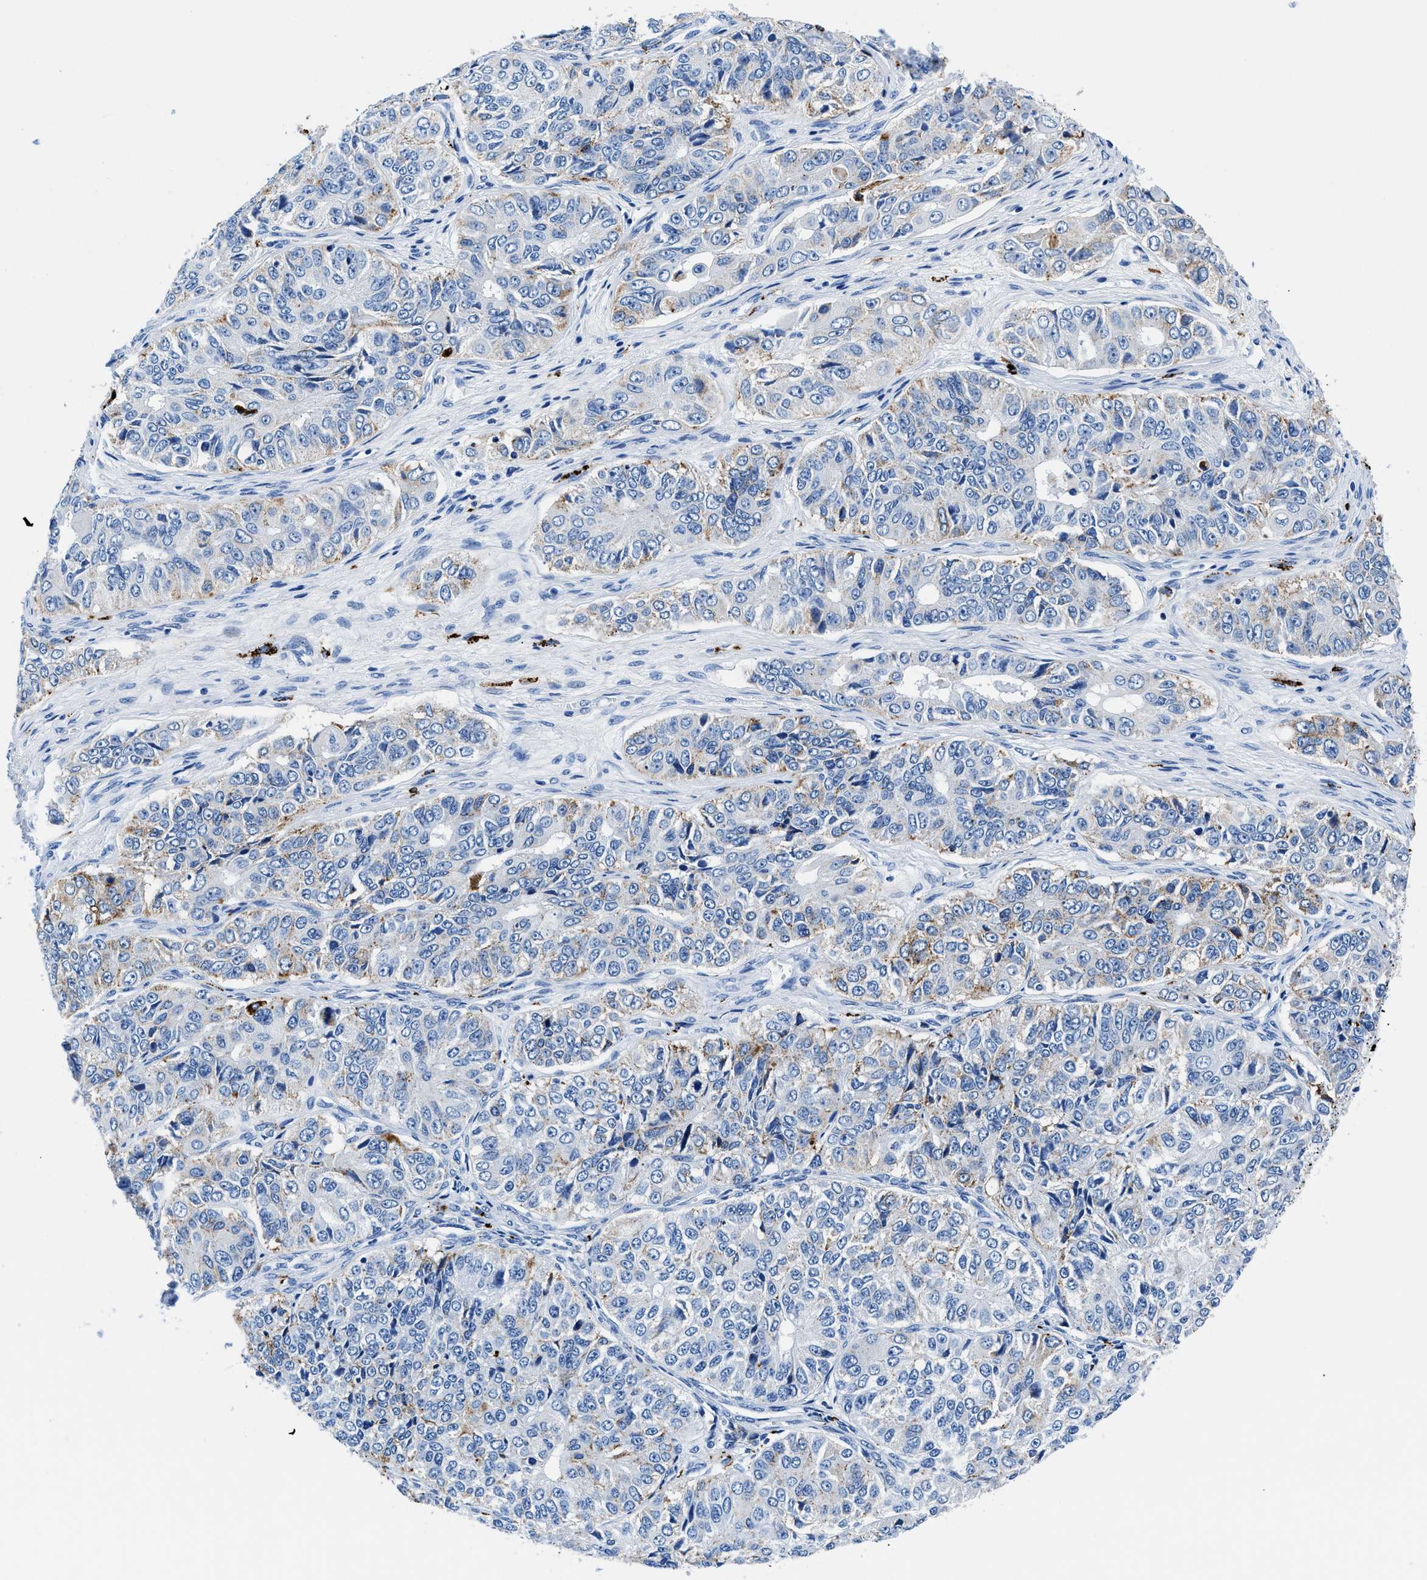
{"staining": {"intensity": "moderate", "quantity": "<25%", "location": "cytoplasmic/membranous"}, "tissue": "ovarian cancer", "cell_type": "Tumor cells", "image_type": "cancer", "snomed": [{"axis": "morphology", "description": "Carcinoma, endometroid"}, {"axis": "topography", "description": "Ovary"}], "caption": "High-magnification brightfield microscopy of endometroid carcinoma (ovarian) stained with DAB (3,3'-diaminobenzidine) (brown) and counterstained with hematoxylin (blue). tumor cells exhibit moderate cytoplasmic/membranous expression is present in about<25% of cells.", "gene": "OR14K1", "patient": {"sex": "female", "age": 51}}